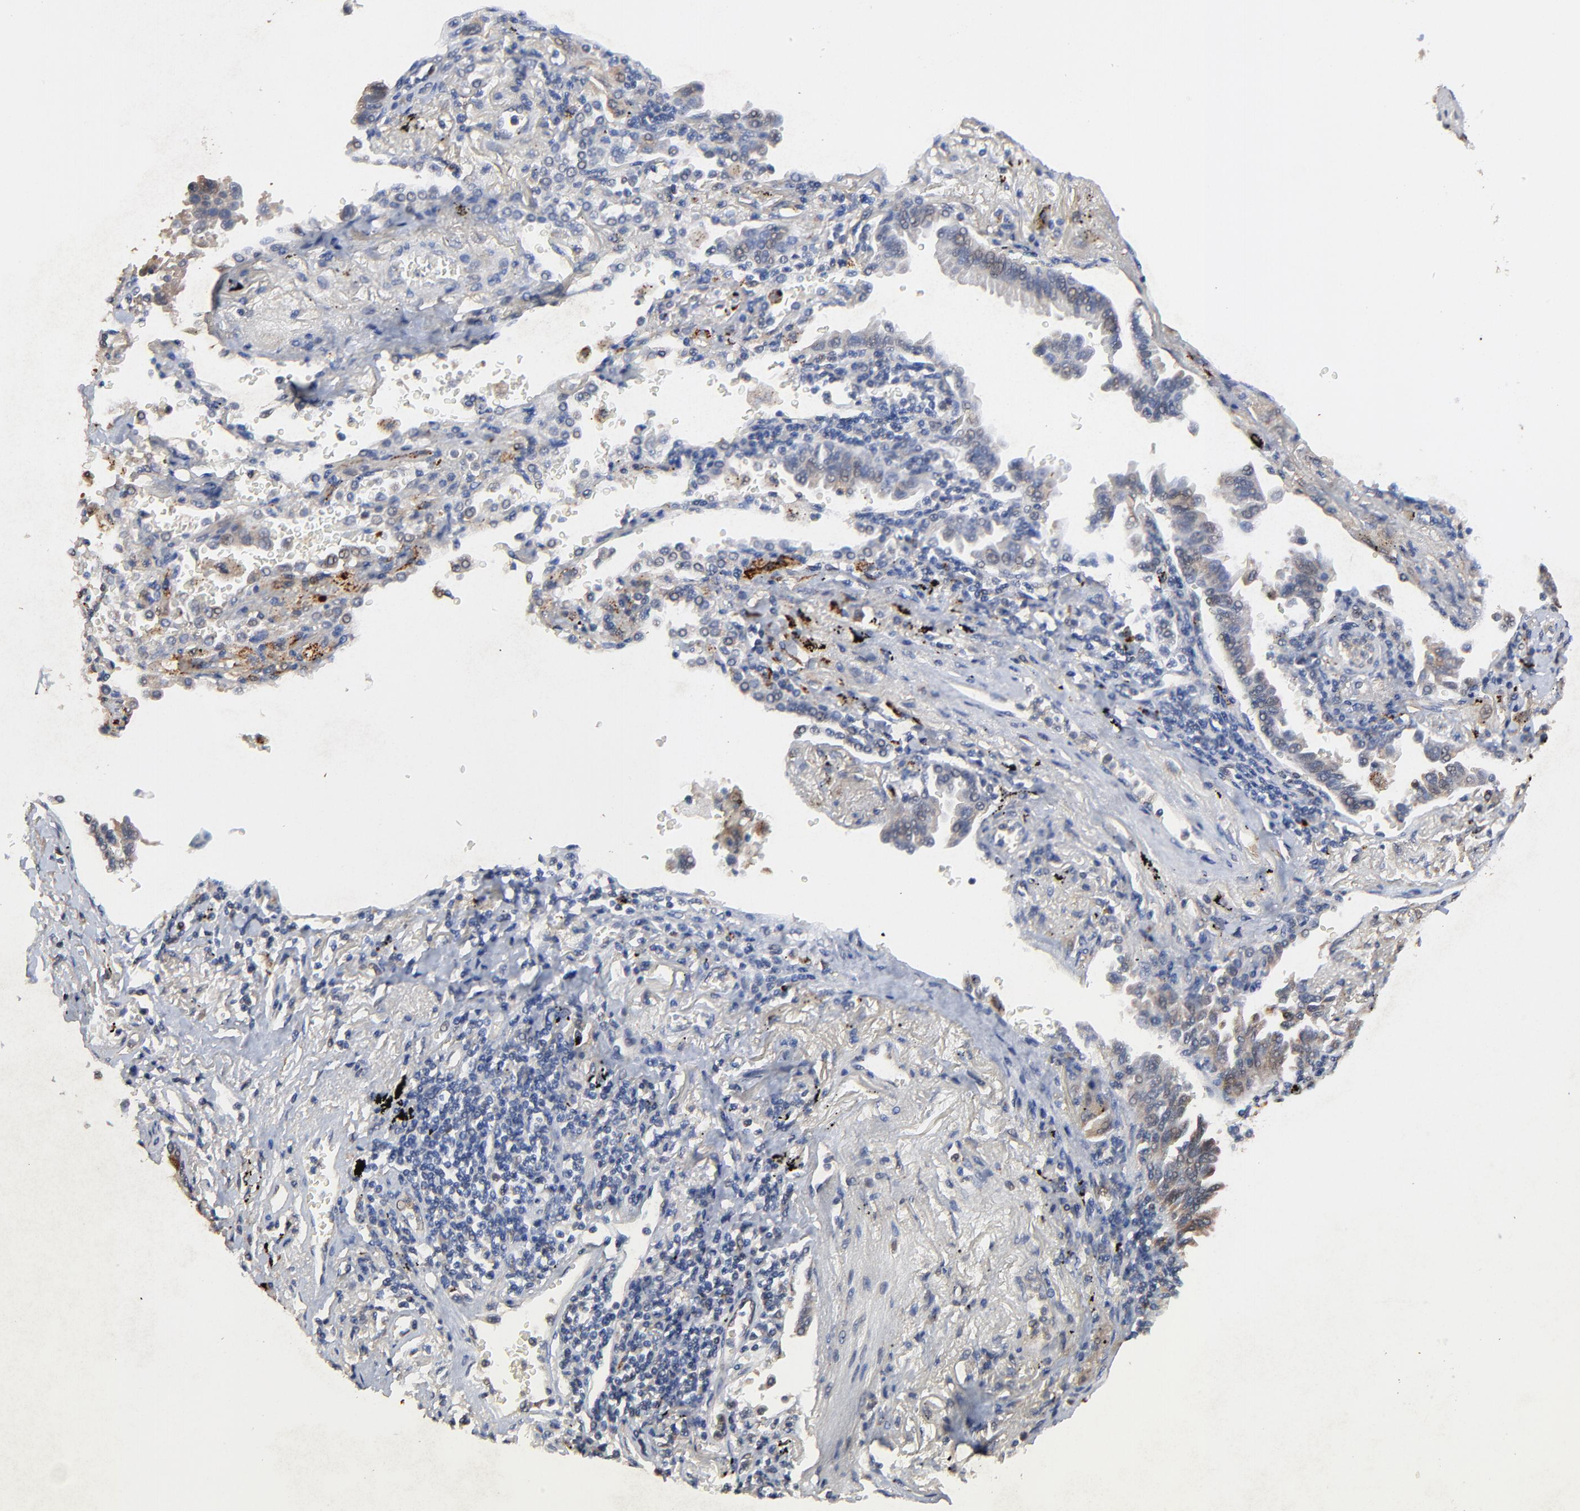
{"staining": {"intensity": "weak", "quantity": "25%-75%", "location": "nuclear"}, "tissue": "lung cancer", "cell_type": "Tumor cells", "image_type": "cancer", "snomed": [{"axis": "morphology", "description": "Adenocarcinoma, NOS"}, {"axis": "topography", "description": "Lung"}], "caption": "The photomicrograph demonstrates a brown stain indicating the presence of a protein in the nuclear of tumor cells in adenocarcinoma (lung).", "gene": "LGALS3", "patient": {"sex": "female", "age": 64}}